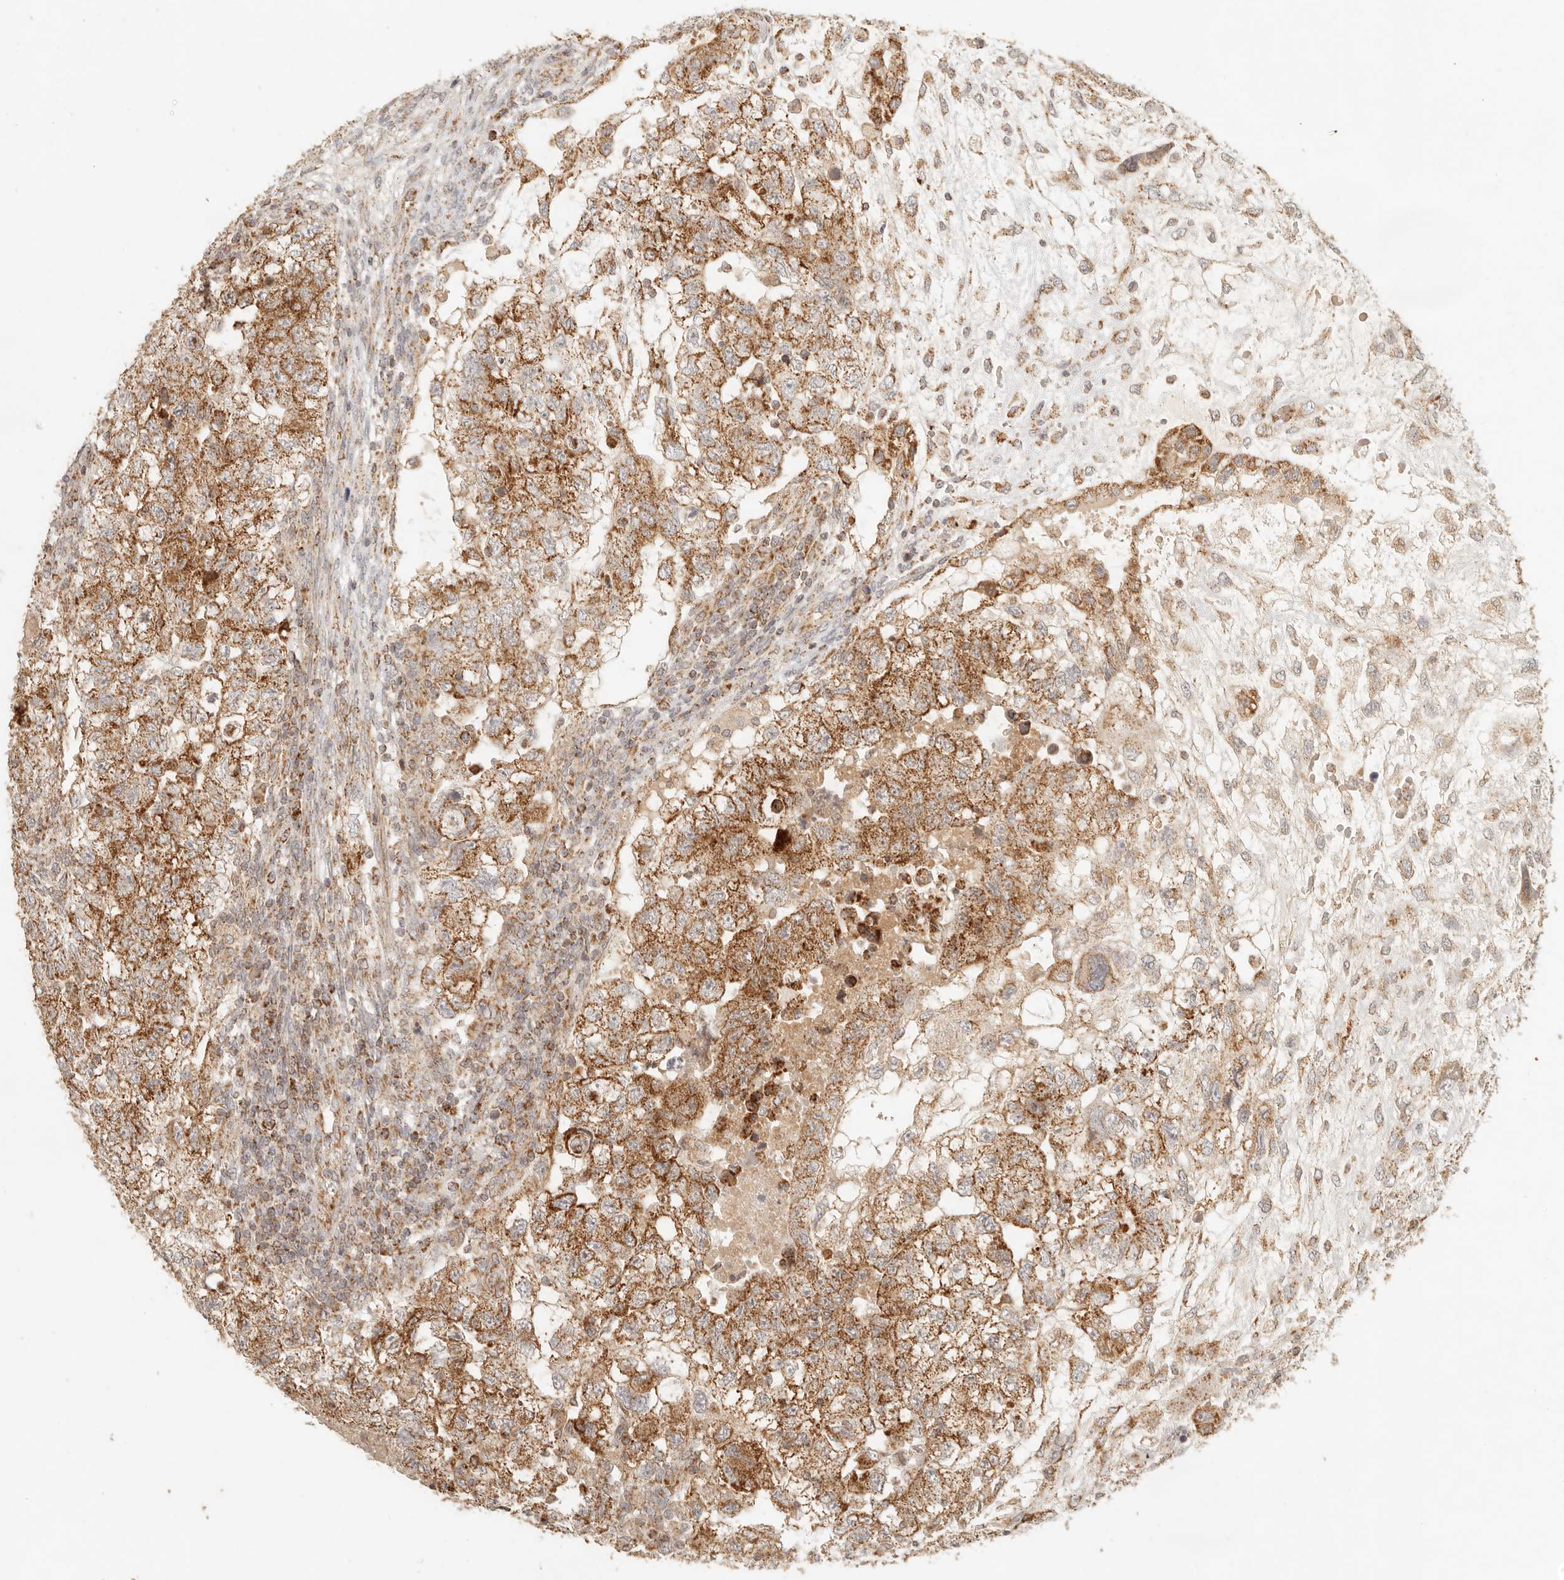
{"staining": {"intensity": "moderate", "quantity": ">75%", "location": "cytoplasmic/membranous"}, "tissue": "testis cancer", "cell_type": "Tumor cells", "image_type": "cancer", "snomed": [{"axis": "morphology", "description": "Carcinoma, Embryonal, NOS"}, {"axis": "topography", "description": "Testis"}], "caption": "An image of testis embryonal carcinoma stained for a protein displays moderate cytoplasmic/membranous brown staining in tumor cells.", "gene": "MRPL55", "patient": {"sex": "male", "age": 37}}